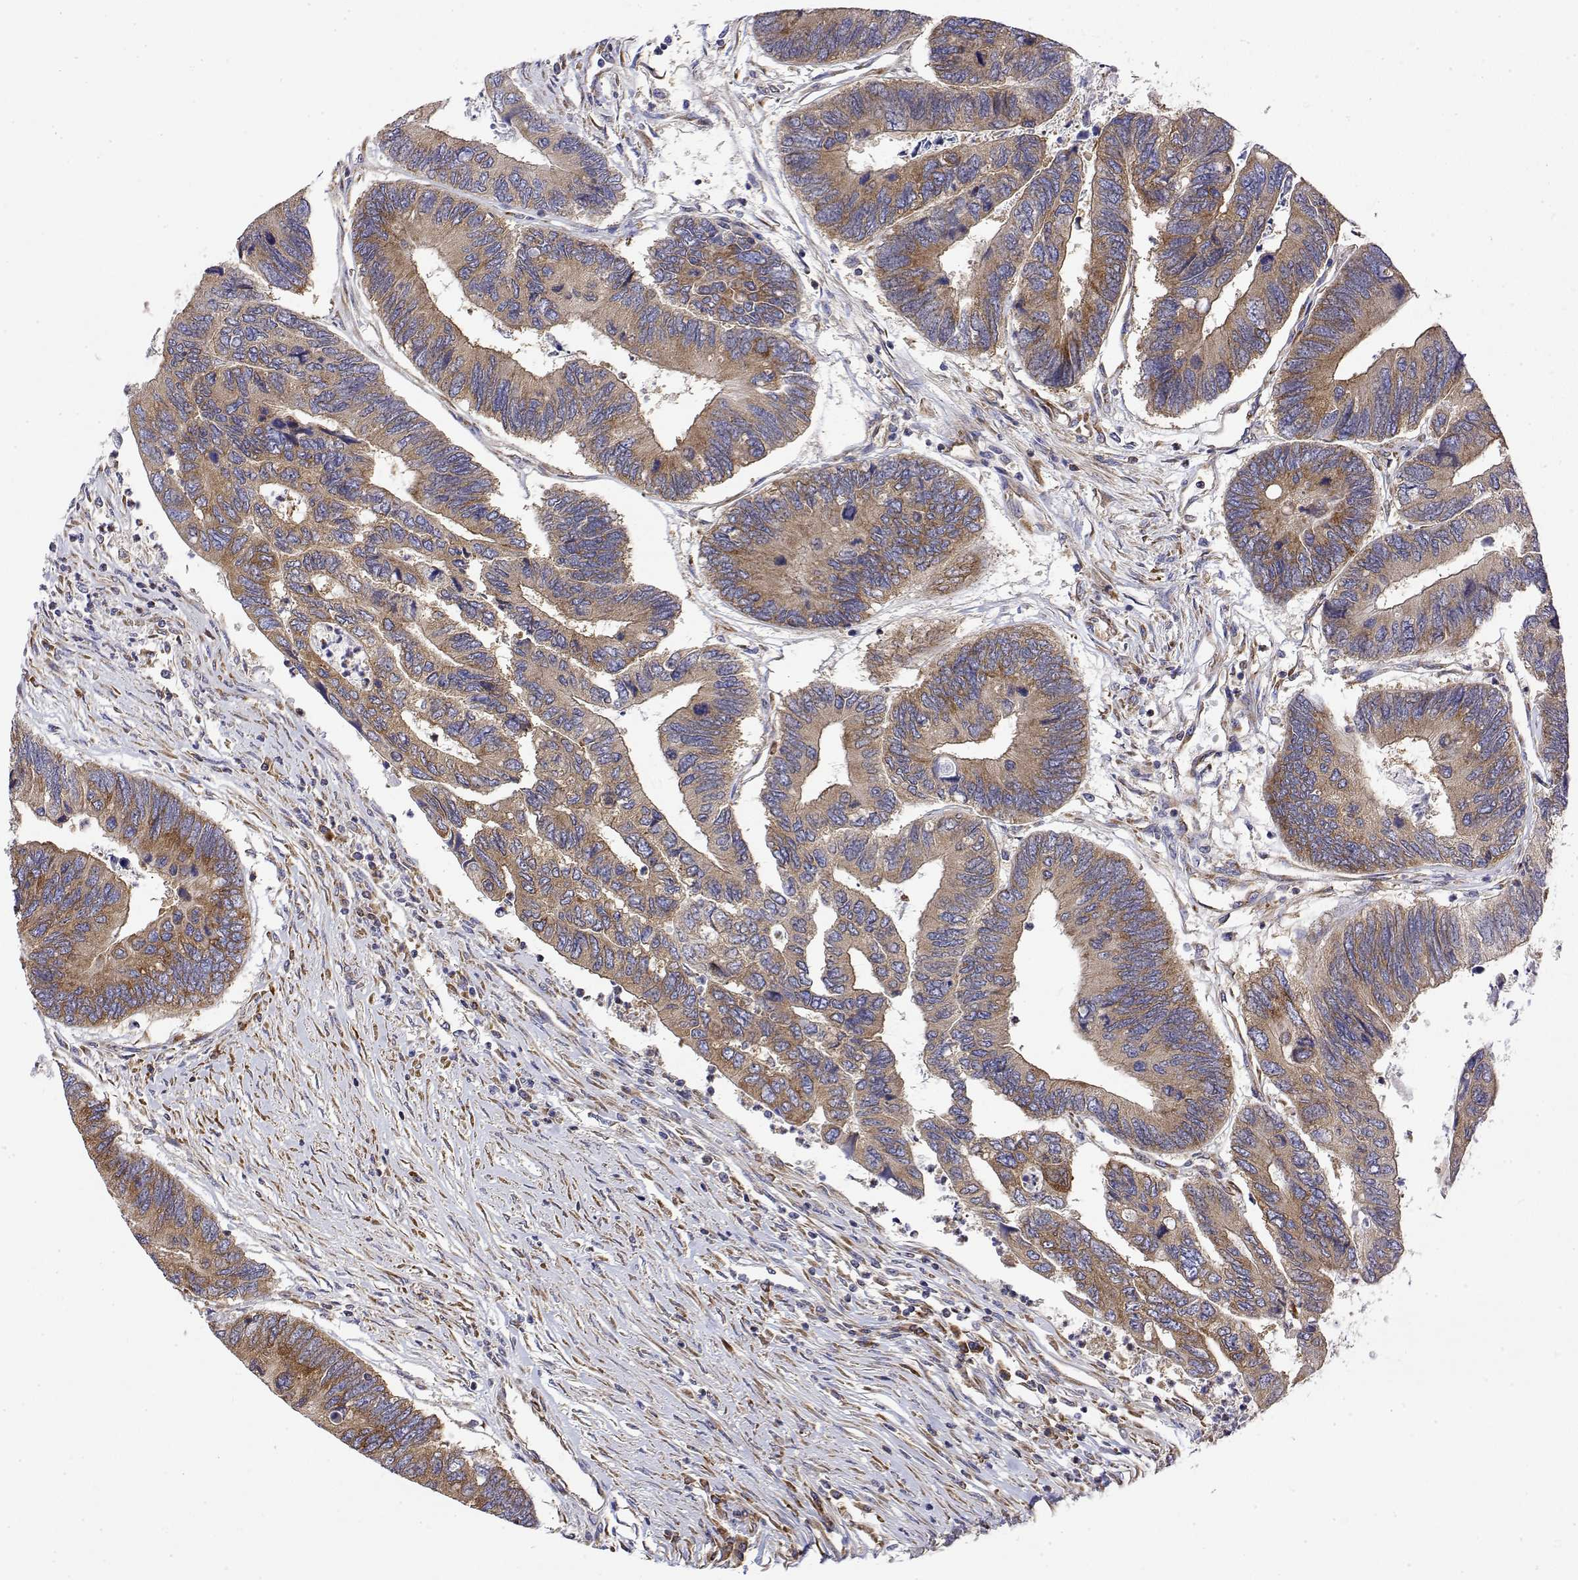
{"staining": {"intensity": "moderate", "quantity": ">75%", "location": "cytoplasmic/membranous"}, "tissue": "colorectal cancer", "cell_type": "Tumor cells", "image_type": "cancer", "snomed": [{"axis": "morphology", "description": "Adenocarcinoma, NOS"}, {"axis": "topography", "description": "Colon"}], "caption": "Colorectal cancer (adenocarcinoma) tissue shows moderate cytoplasmic/membranous expression in about >75% of tumor cells The protein of interest is stained brown, and the nuclei are stained in blue (DAB IHC with brightfield microscopy, high magnification).", "gene": "EEF1G", "patient": {"sex": "female", "age": 67}}